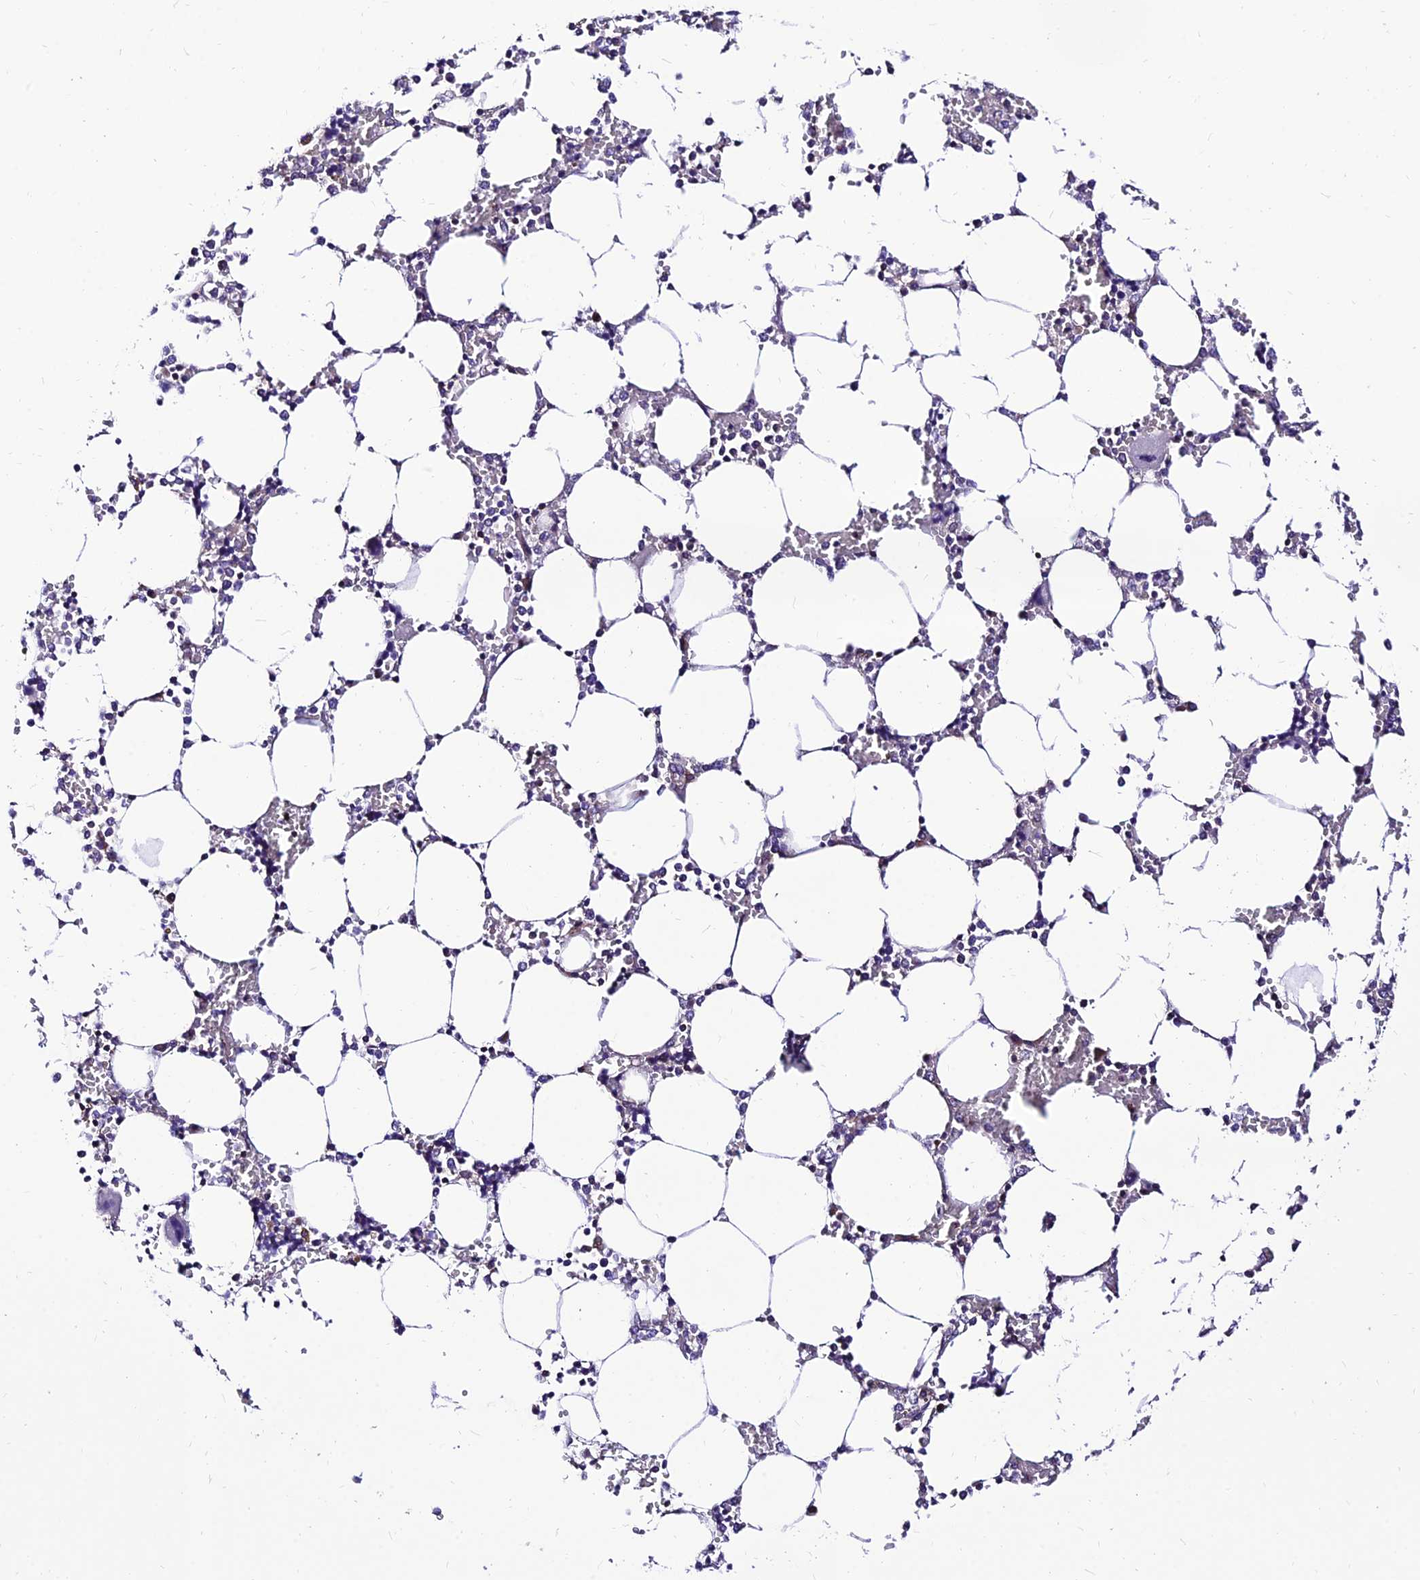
{"staining": {"intensity": "moderate", "quantity": "<25%", "location": "cytoplasmic/membranous"}, "tissue": "bone marrow", "cell_type": "Hematopoietic cells", "image_type": "normal", "snomed": [{"axis": "morphology", "description": "Normal tissue, NOS"}, {"axis": "topography", "description": "Bone marrow"}], "caption": "Moderate cytoplasmic/membranous staining for a protein is appreciated in about <25% of hematopoietic cells of normal bone marrow using IHC.", "gene": "C6orf132", "patient": {"sex": "male", "age": 64}}